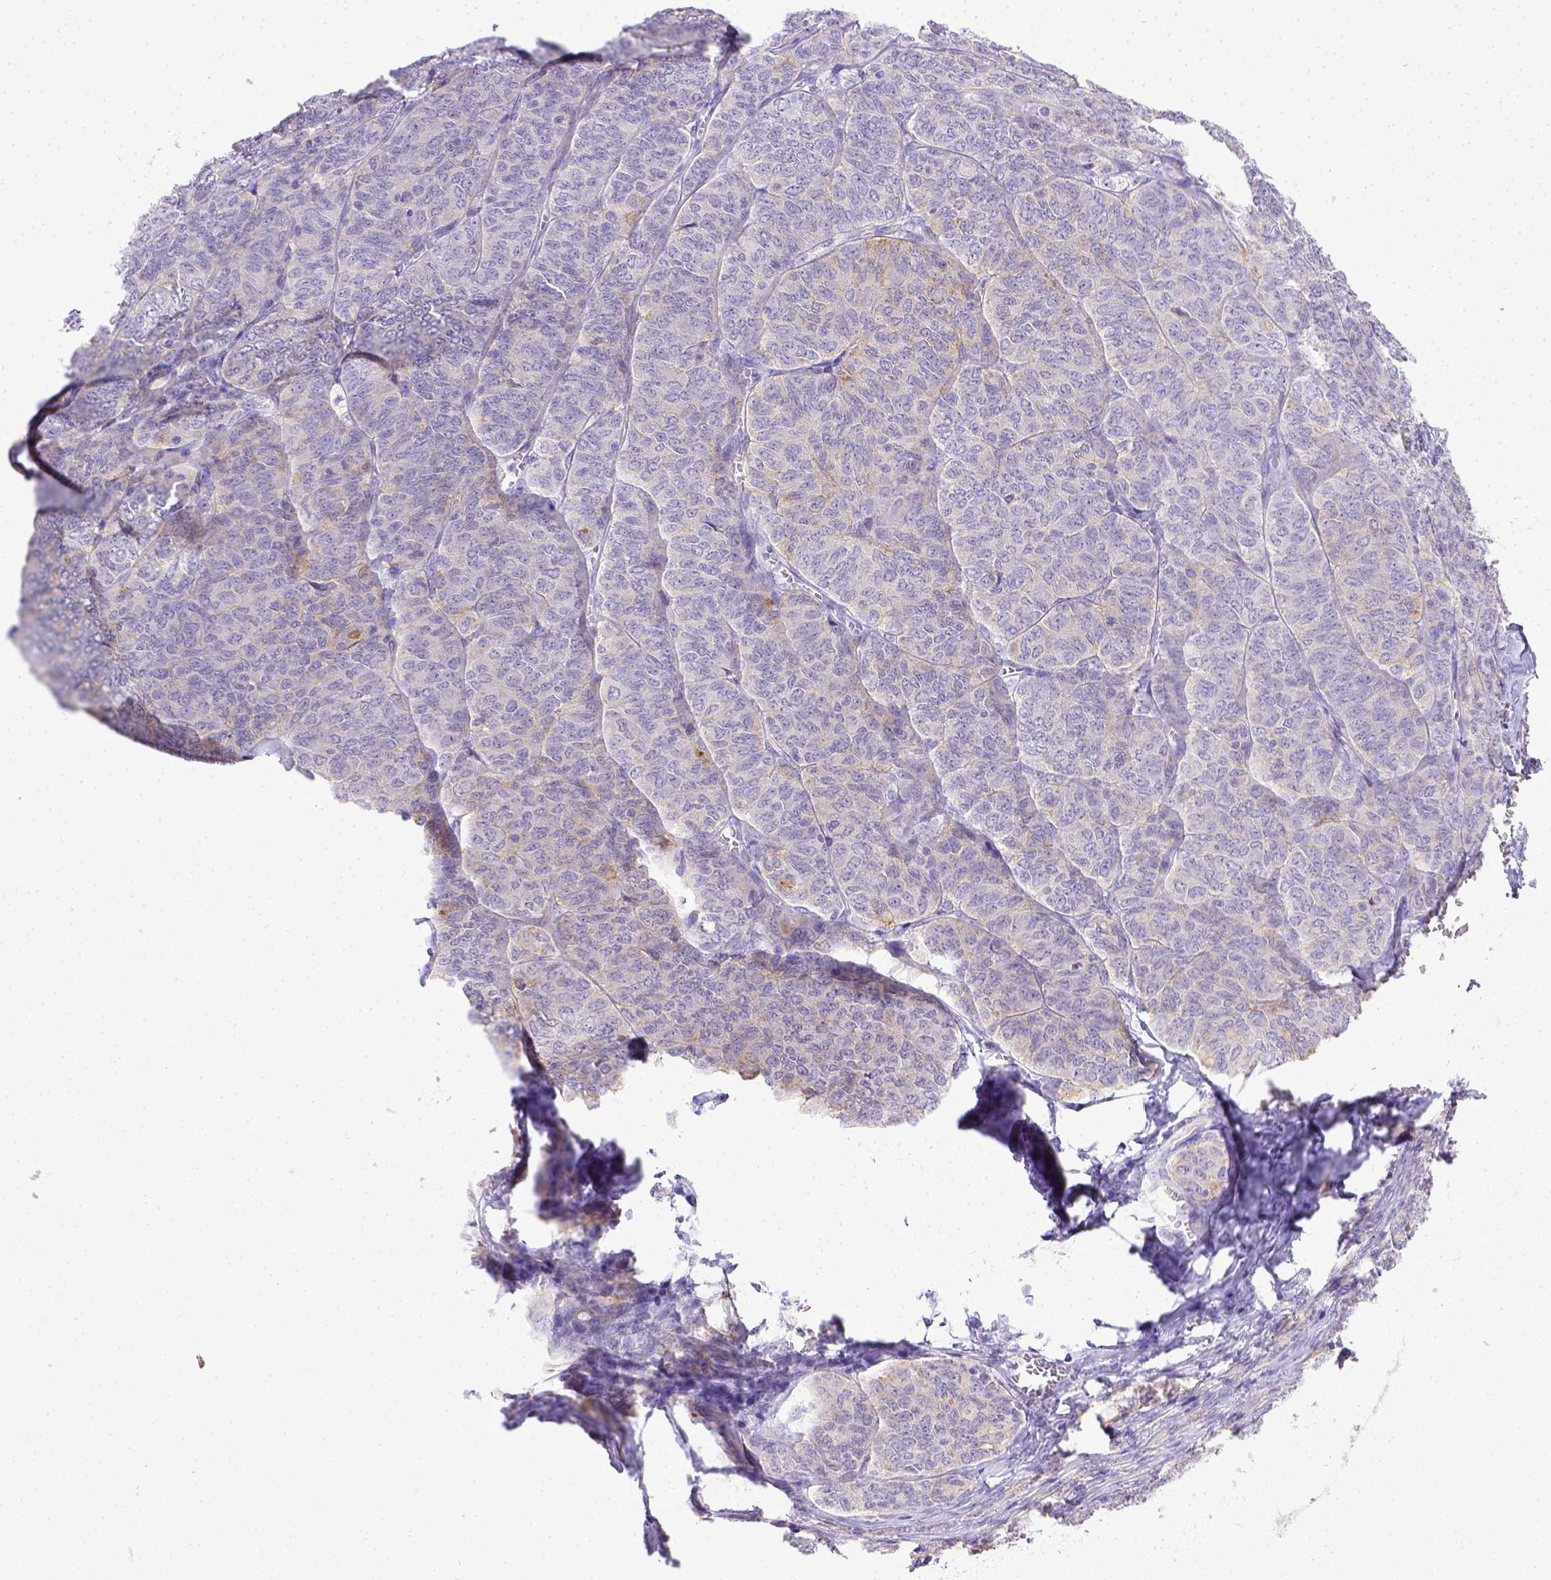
{"staining": {"intensity": "negative", "quantity": "none", "location": "none"}, "tissue": "ovarian cancer", "cell_type": "Tumor cells", "image_type": "cancer", "snomed": [{"axis": "morphology", "description": "Carcinoma, endometroid"}, {"axis": "topography", "description": "Ovary"}], "caption": "Histopathology image shows no protein positivity in tumor cells of ovarian cancer (endometroid carcinoma) tissue.", "gene": "BTN1A1", "patient": {"sex": "female", "age": 80}}